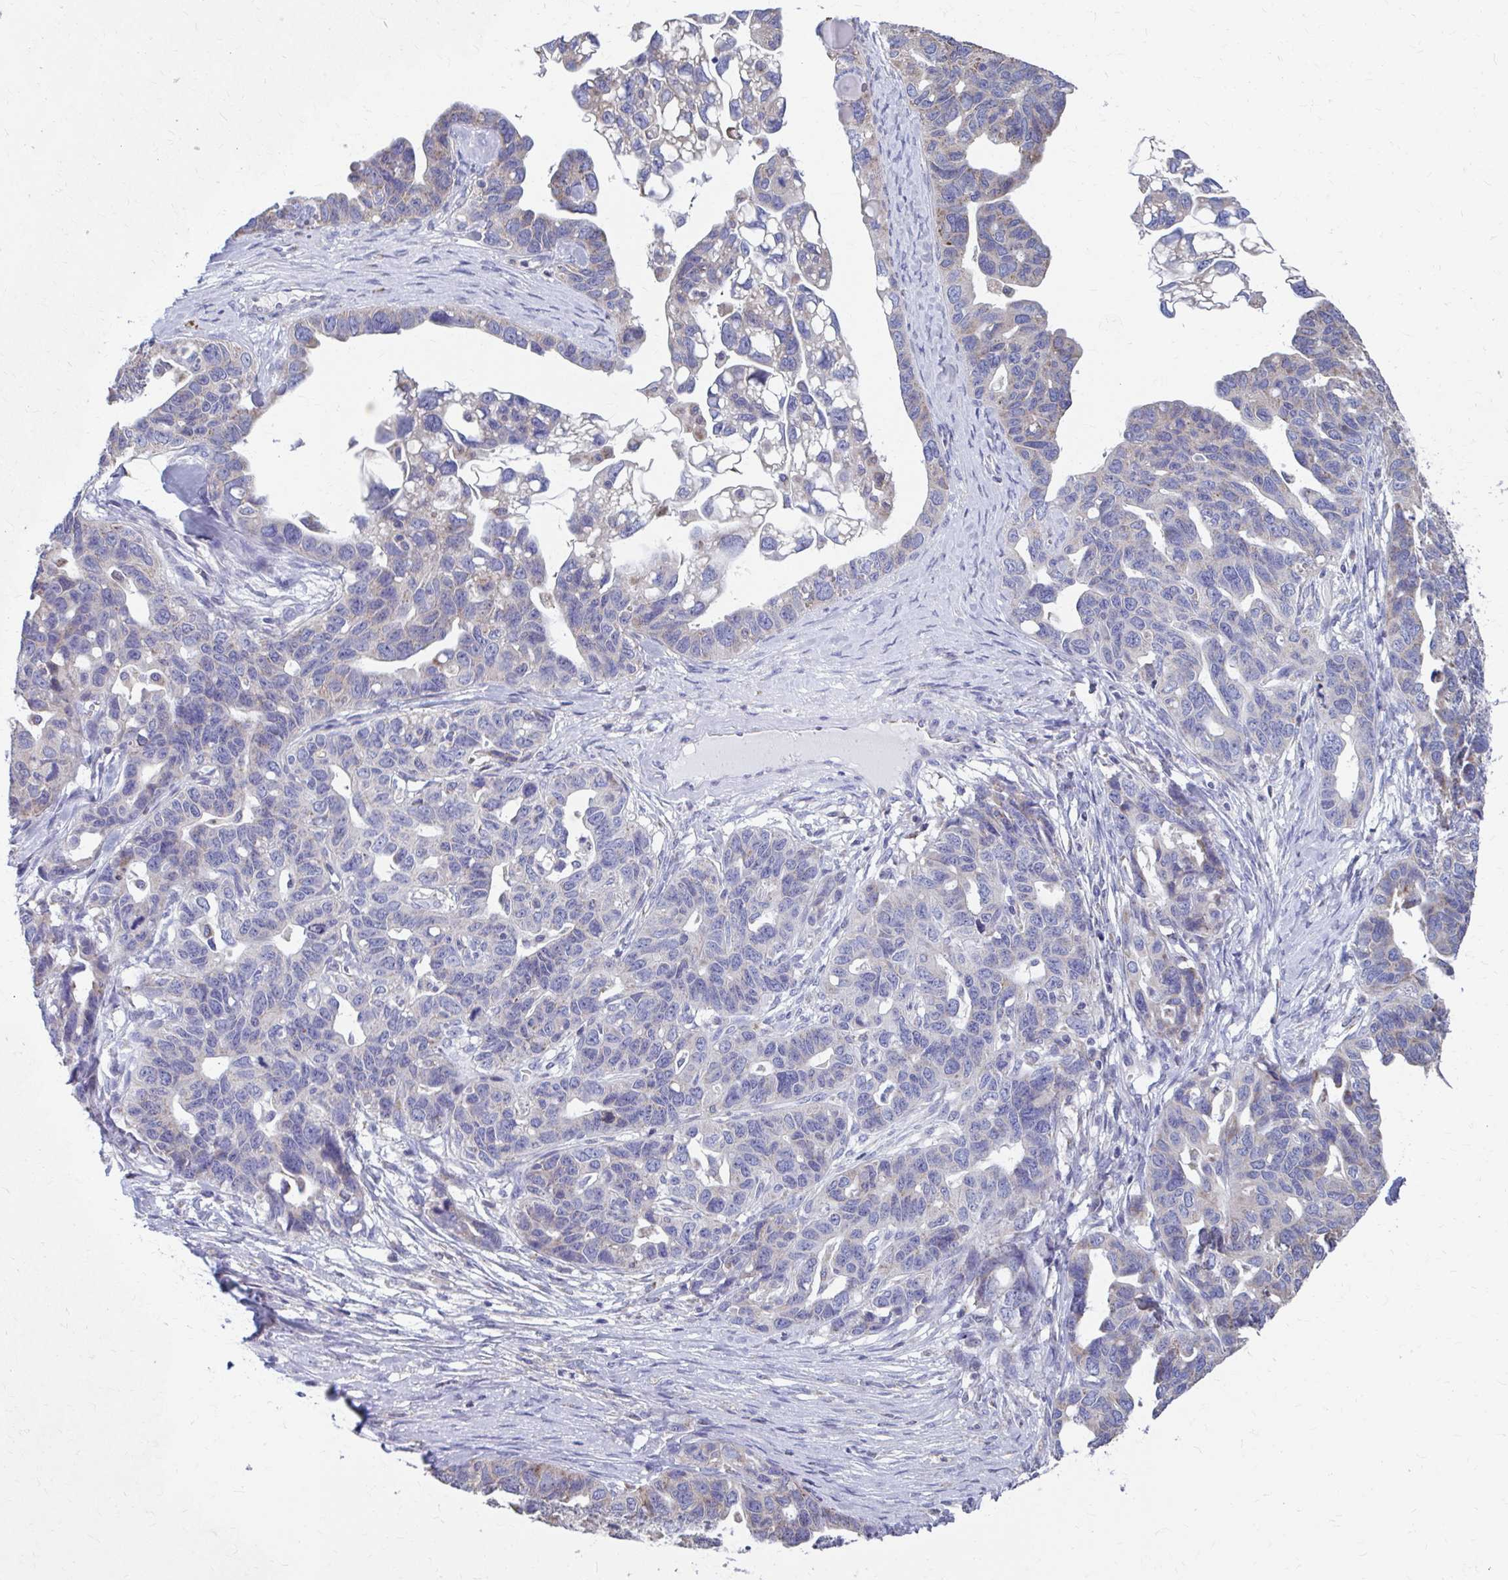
{"staining": {"intensity": "negative", "quantity": "none", "location": "none"}, "tissue": "ovarian cancer", "cell_type": "Tumor cells", "image_type": "cancer", "snomed": [{"axis": "morphology", "description": "Cystadenocarcinoma, serous, NOS"}, {"axis": "topography", "description": "Ovary"}], "caption": "High magnification brightfield microscopy of ovarian cancer stained with DAB (brown) and counterstained with hematoxylin (blue): tumor cells show no significant staining. (Brightfield microscopy of DAB immunohistochemistry (IHC) at high magnification).", "gene": "FKBP2", "patient": {"sex": "female", "age": 69}}